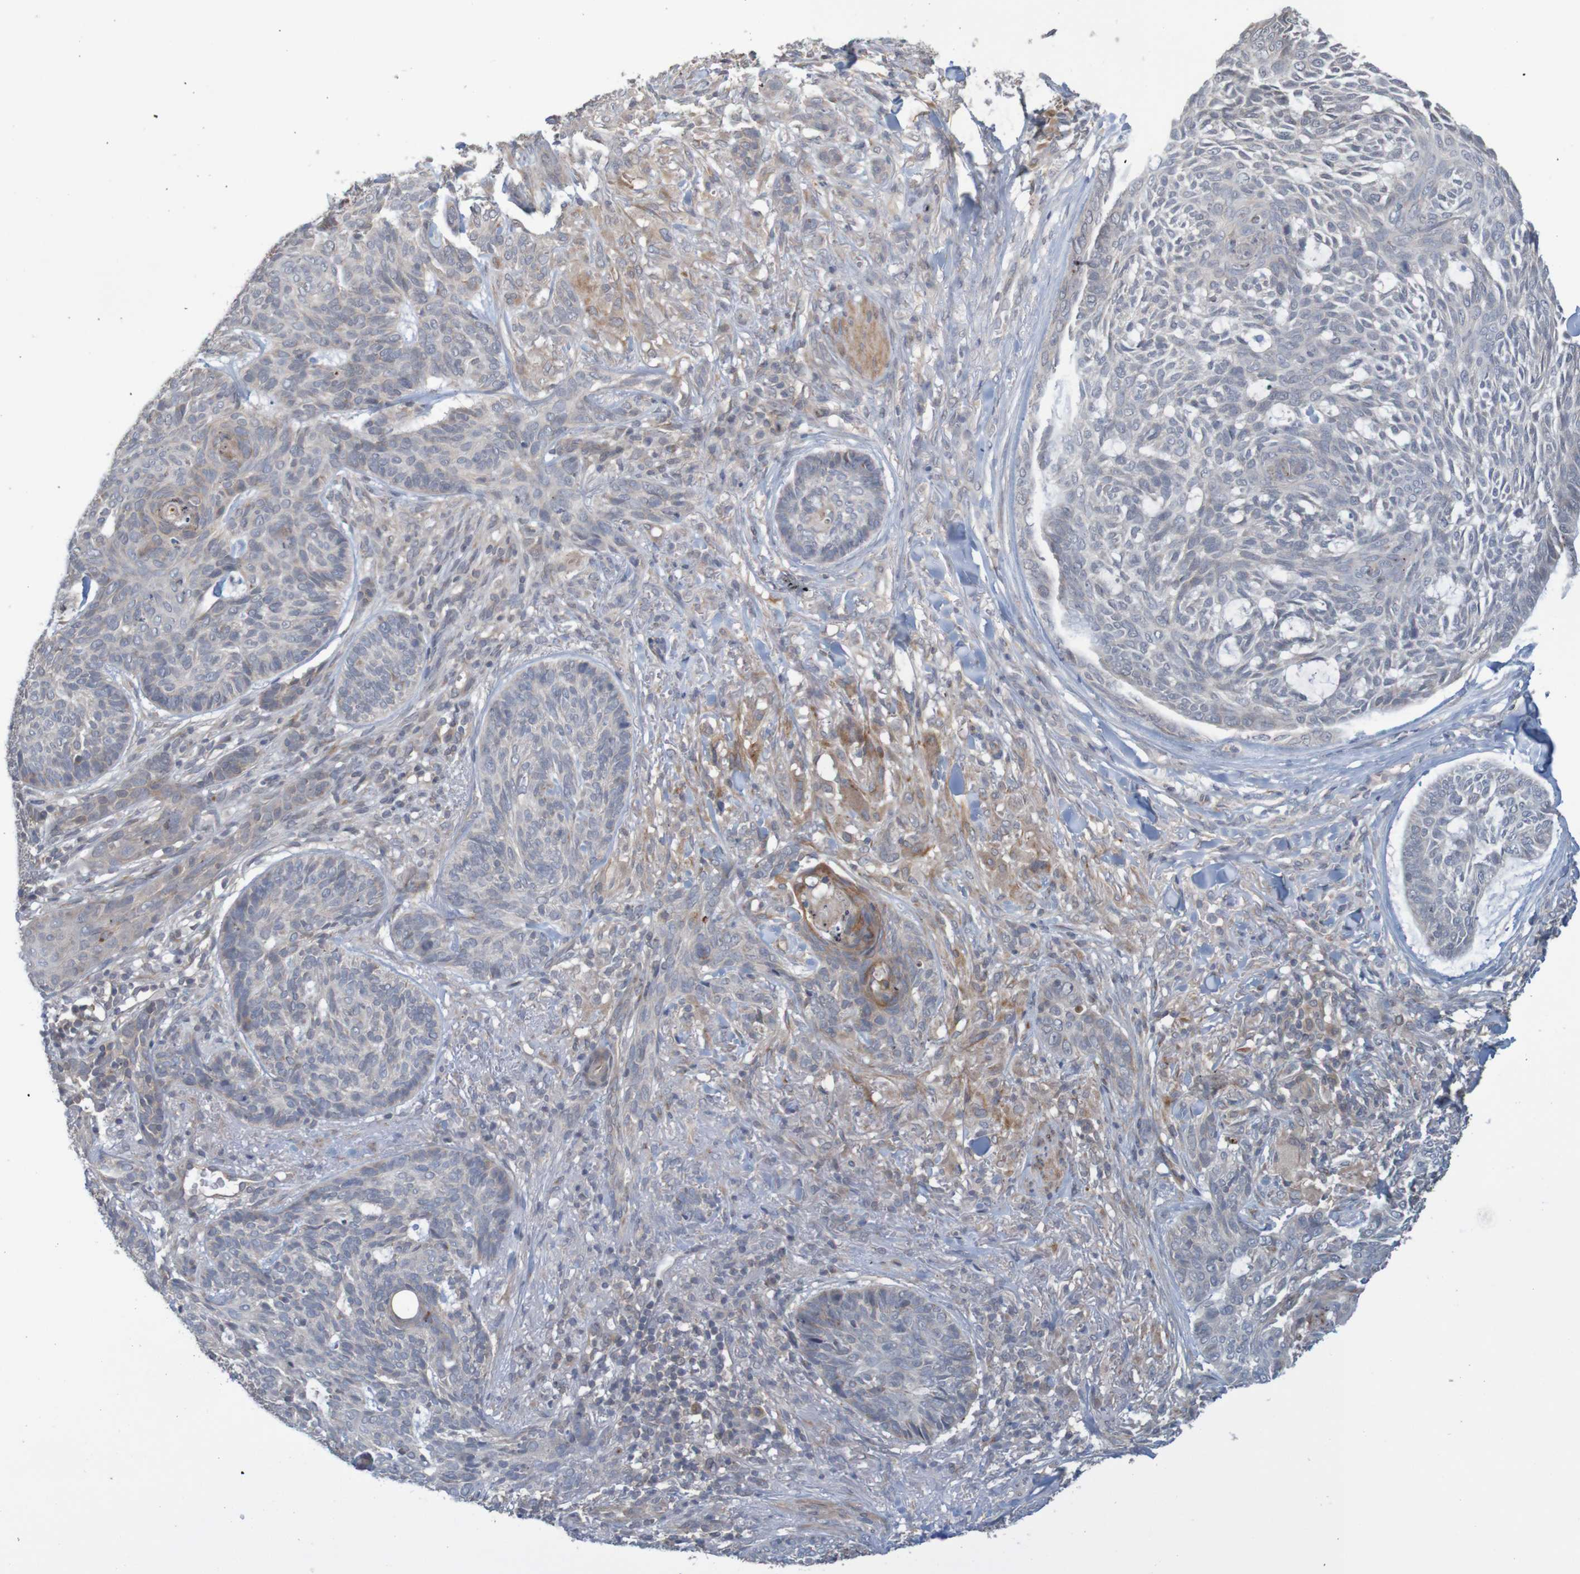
{"staining": {"intensity": "weak", "quantity": "<25%", "location": "cytoplasmic/membranous"}, "tissue": "skin cancer", "cell_type": "Tumor cells", "image_type": "cancer", "snomed": [{"axis": "morphology", "description": "Basal cell carcinoma"}, {"axis": "topography", "description": "Skin"}], "caption": "Tumor cells are negative for protein expression in human skin cancer.", "gene": "ANKK1", "patient": {"sex": "male", "age": 43}}